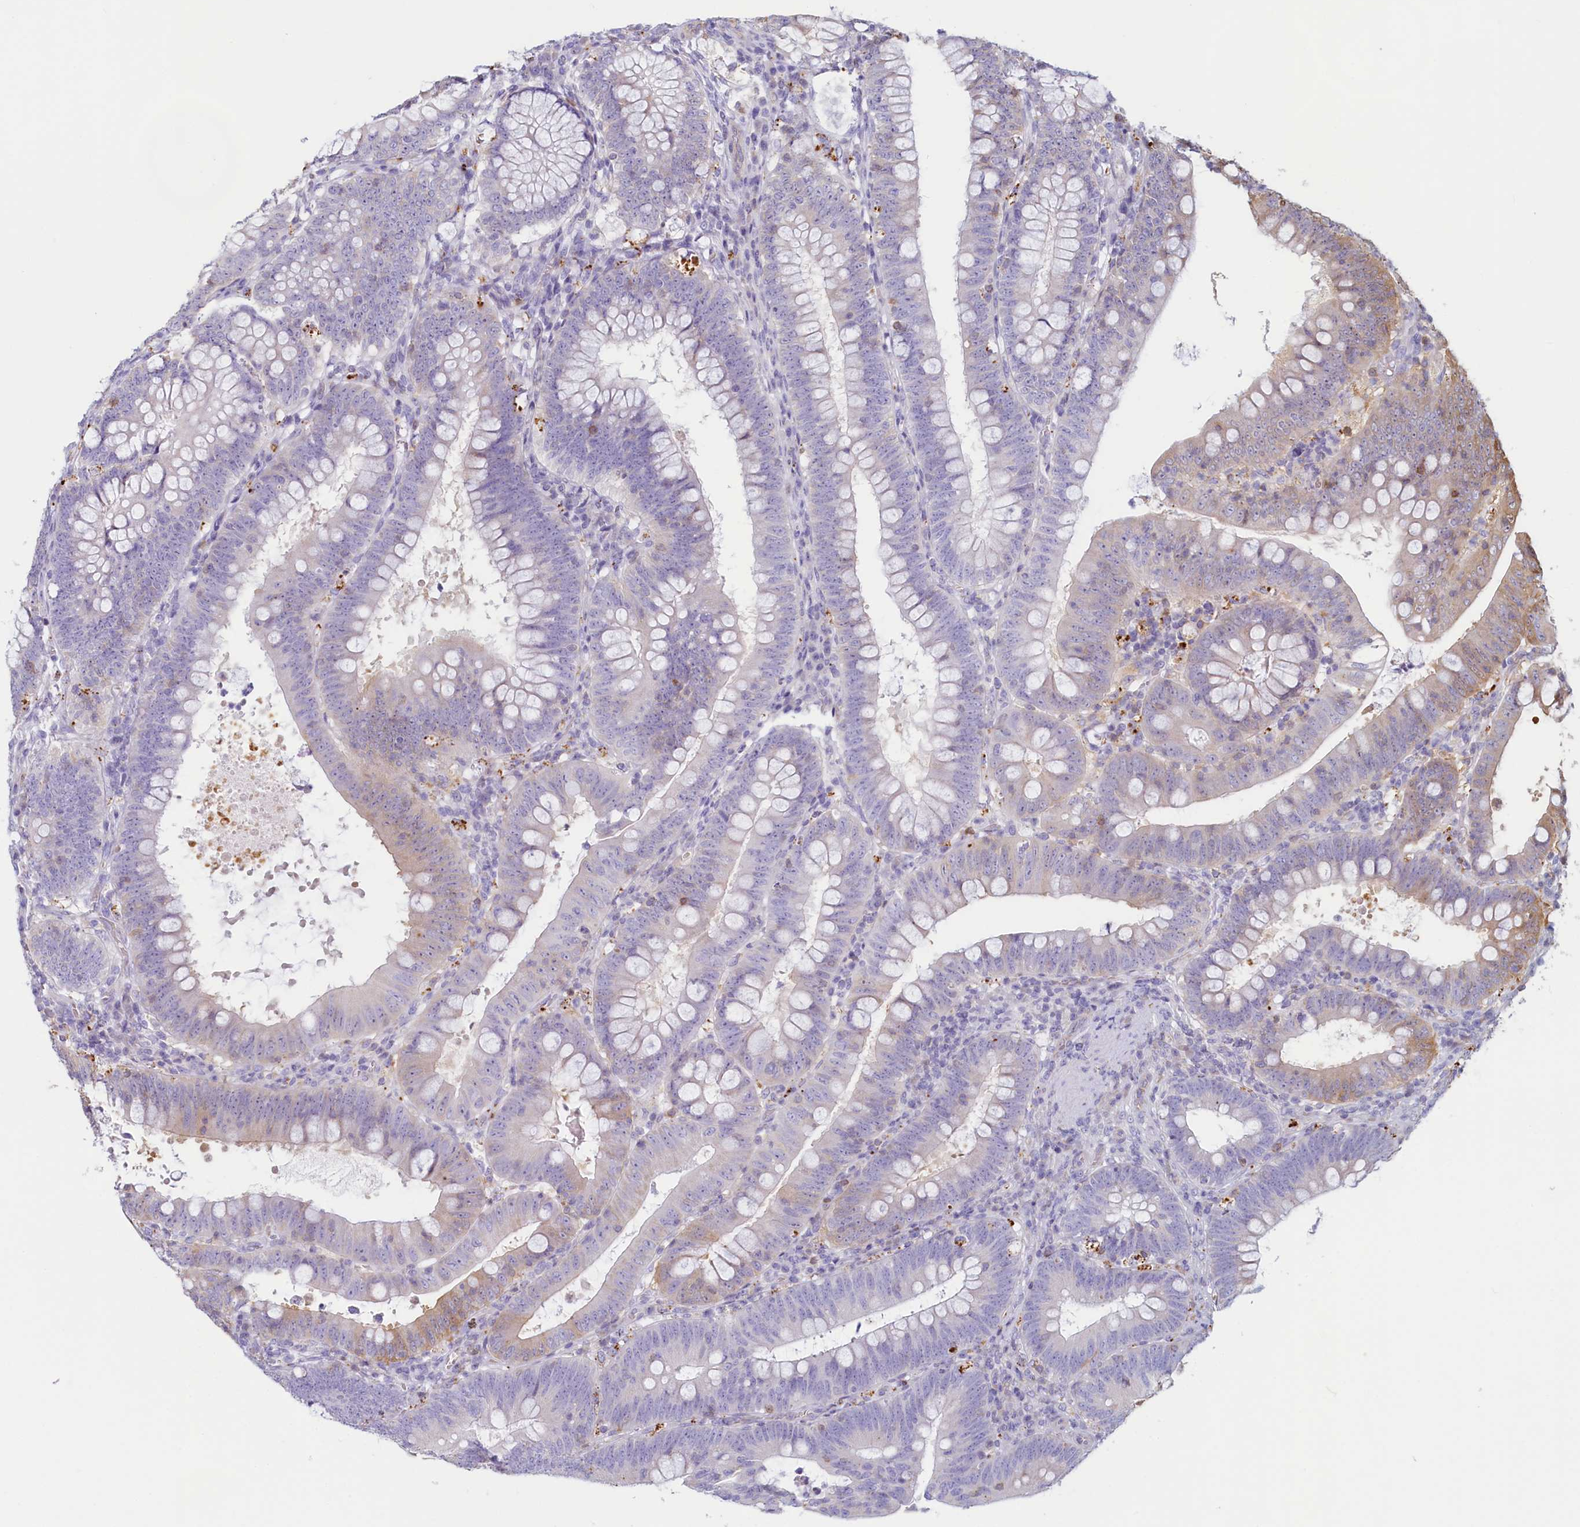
{"staining": {"intensity": "weak", "quantity": "<25%", "location": "cytoplasmic/membranous"}, "tissue": "colorectal cancer", "cell_type": "Tumor cells", "image_type": "cancer", "snomed": [{"axis": "morphology", "description": "Normal tissue, NOS"}, {"axis": "topography", "description": "Colon"}], "caption": "Human colorectal cancer stained for a protein using immunohistochemistry reveals no expression in tumor cells.", "gene": "LMOD3", "patient": {"sex": "female", "age": 82}}